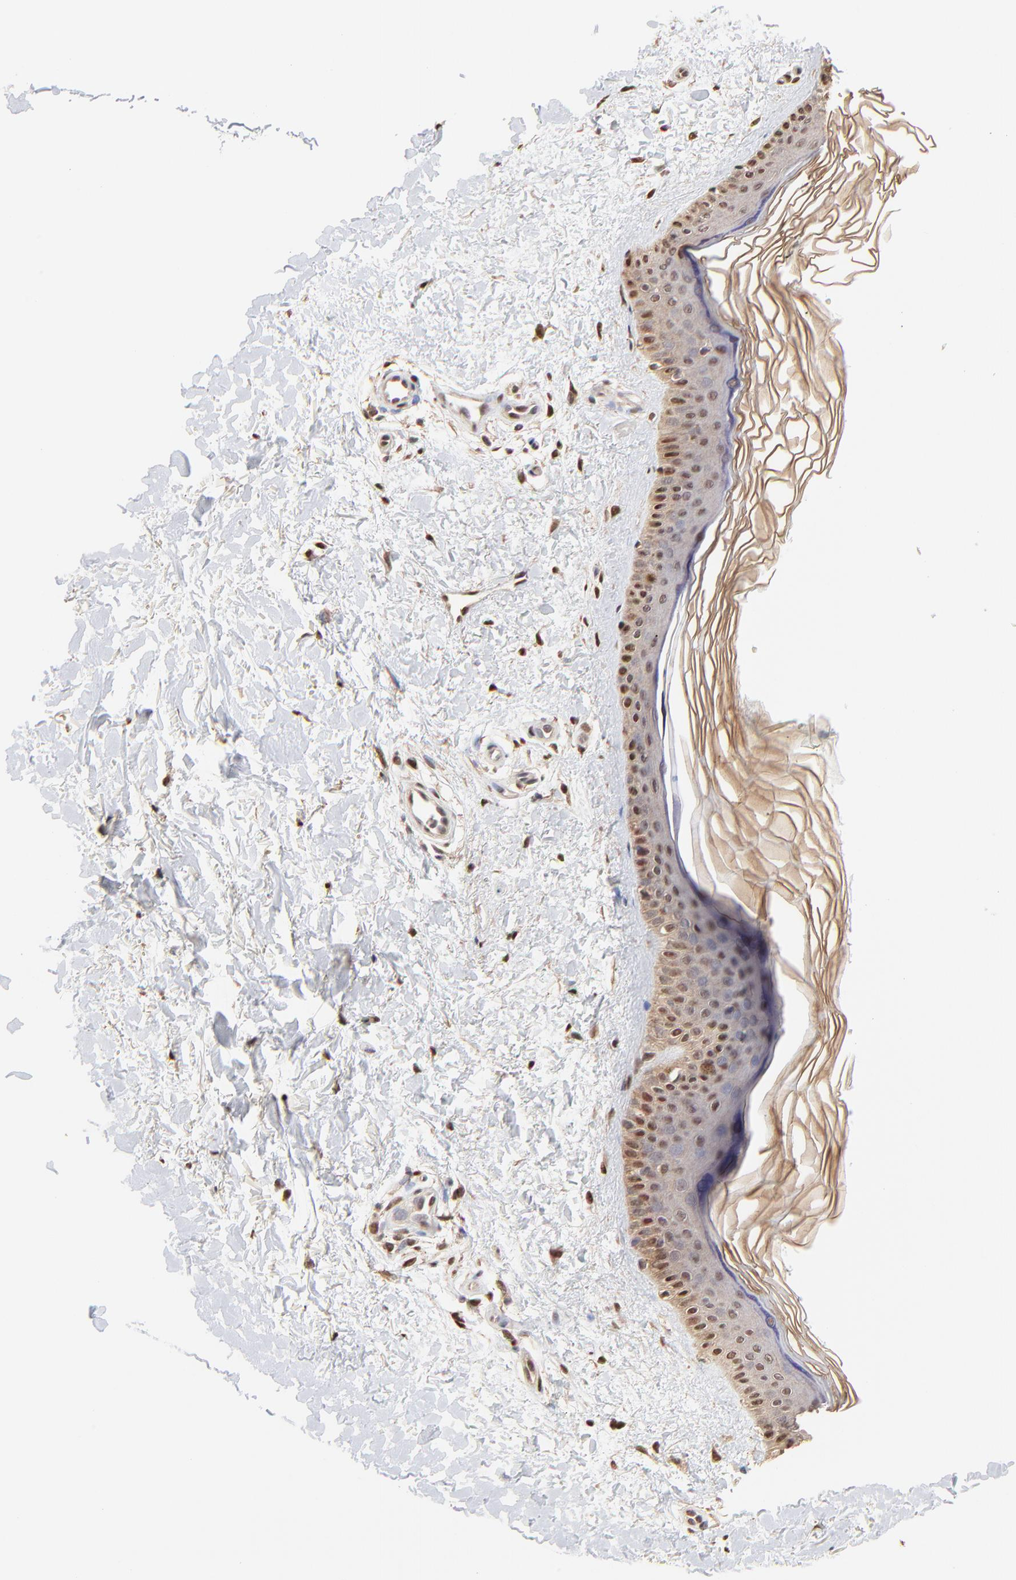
{"staining": {"intensity": "moderate", "quantity": ">75%", "location": "nuclear"}, "tissue": "skin", "cell_type": "Fibroblasts", "image_type": "normal", "snomed": [{"axis": "morphology", "description": "Normal tissue, NOS"}, {"axis": "topography", "description": "Skin"}], "caption": "DAB immunohistochemical staining of normal skin reveals moderate nuclear protein positivity in approximately >75% of fibroblasts. (DAB = brown stain, brightfield microscopy at high magnification).", "gene": "BIRC5", "patient": {"sex": "female", "age": 19}}